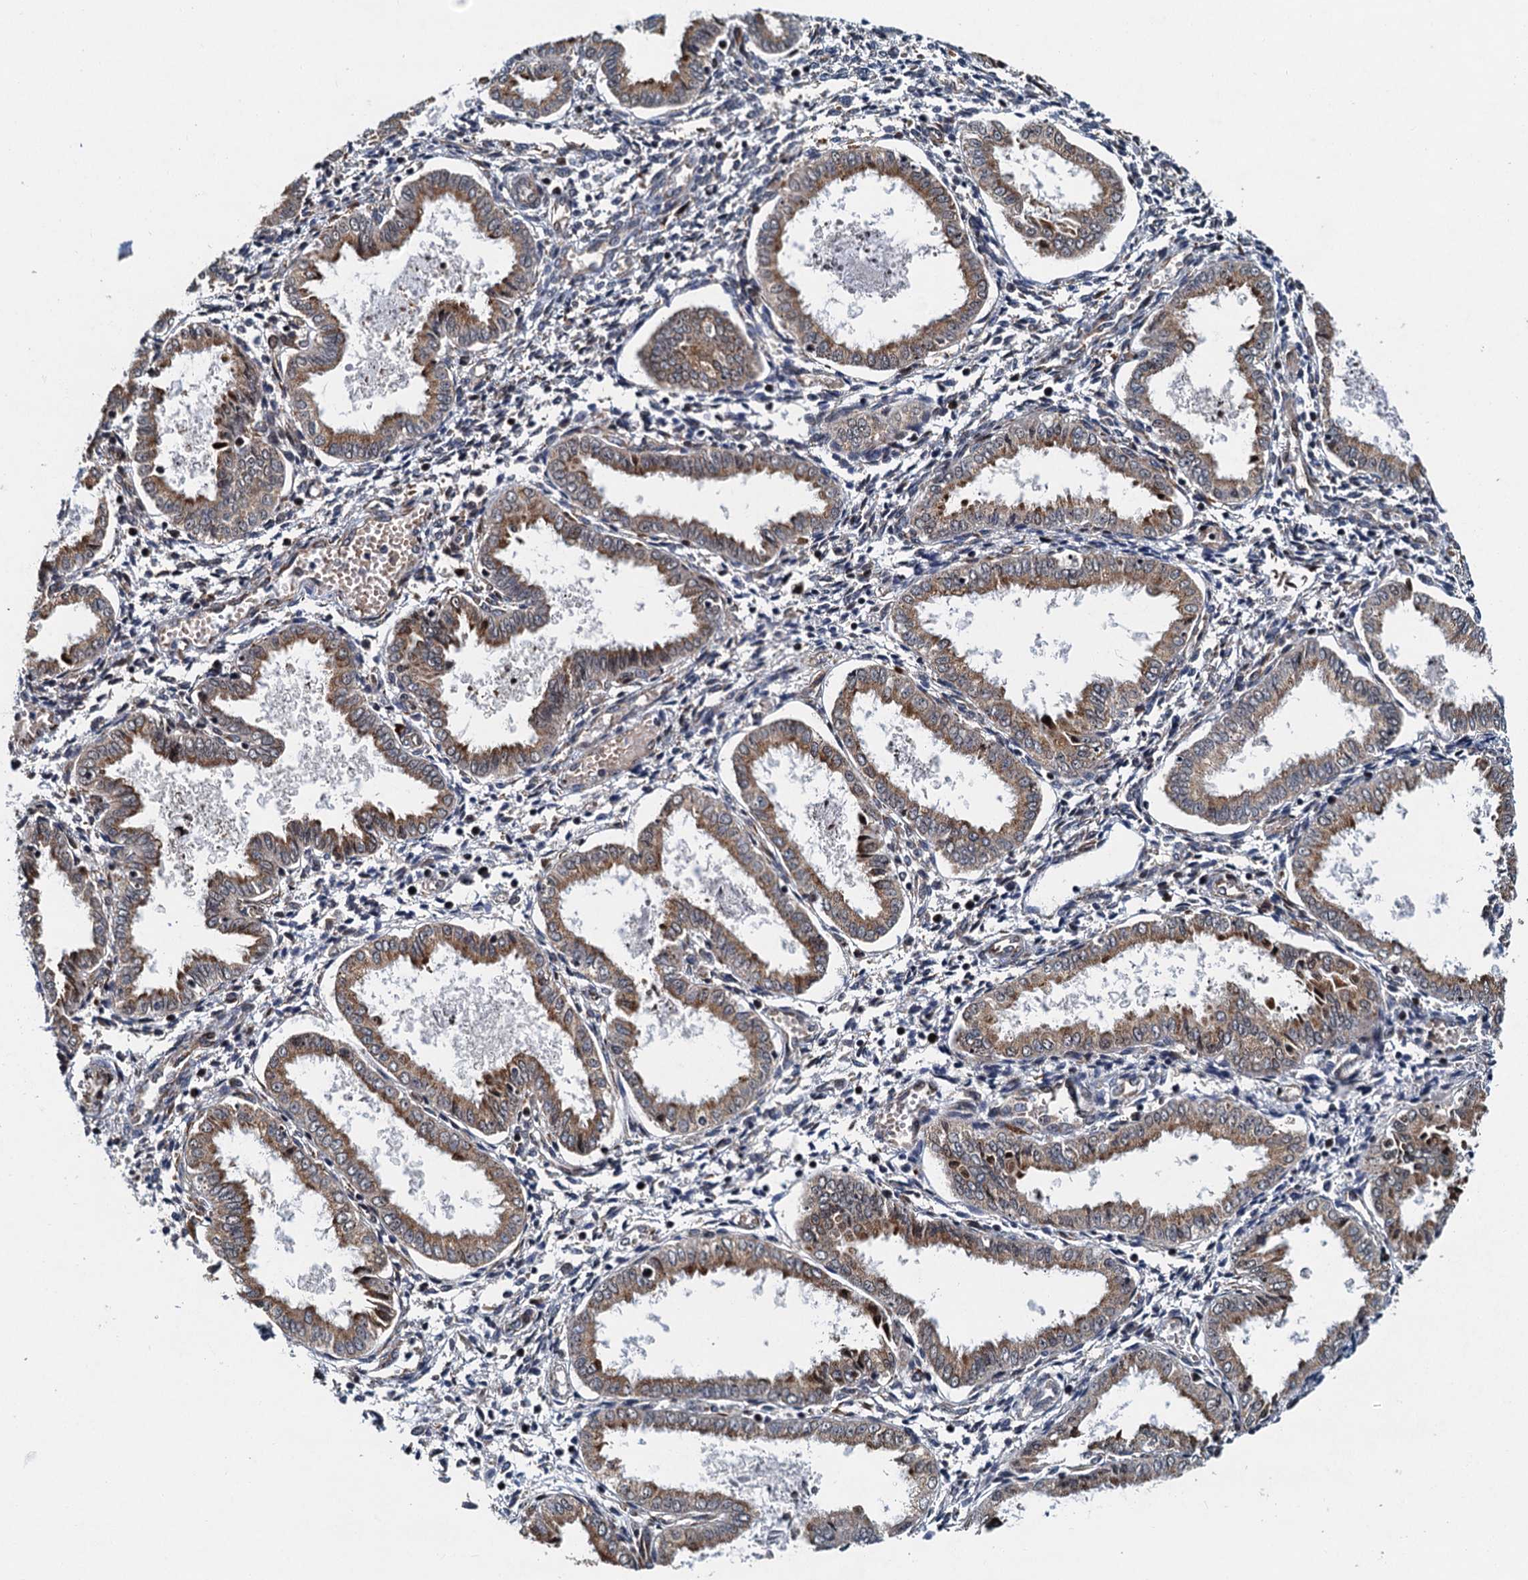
{"staining": {"intensity": "negative", "quantity": "none", "location": "none"}, "tissue": "endometrium", "cell_type": "Cells in endometrial stroma", "image_type": "normal", "snomed": [{"axis": "morphology", "description": "Normal tissue, NOS"}, {"axis": "topography", "description": "Endometrium"}], "caption": "DAB immunohistochemical staining of normal endometrium demonstrates no significant expression in cells in endometrial stroma. Brightfield microscopy of immunohistochemistry (IHC) stained with DAB (3,3'-diaminobenzidine) (brown) and hematoxylin (blue), captured at high magnification.", "gene": "DNAJC21", "patient": {"sex": "female", "age": 33}}